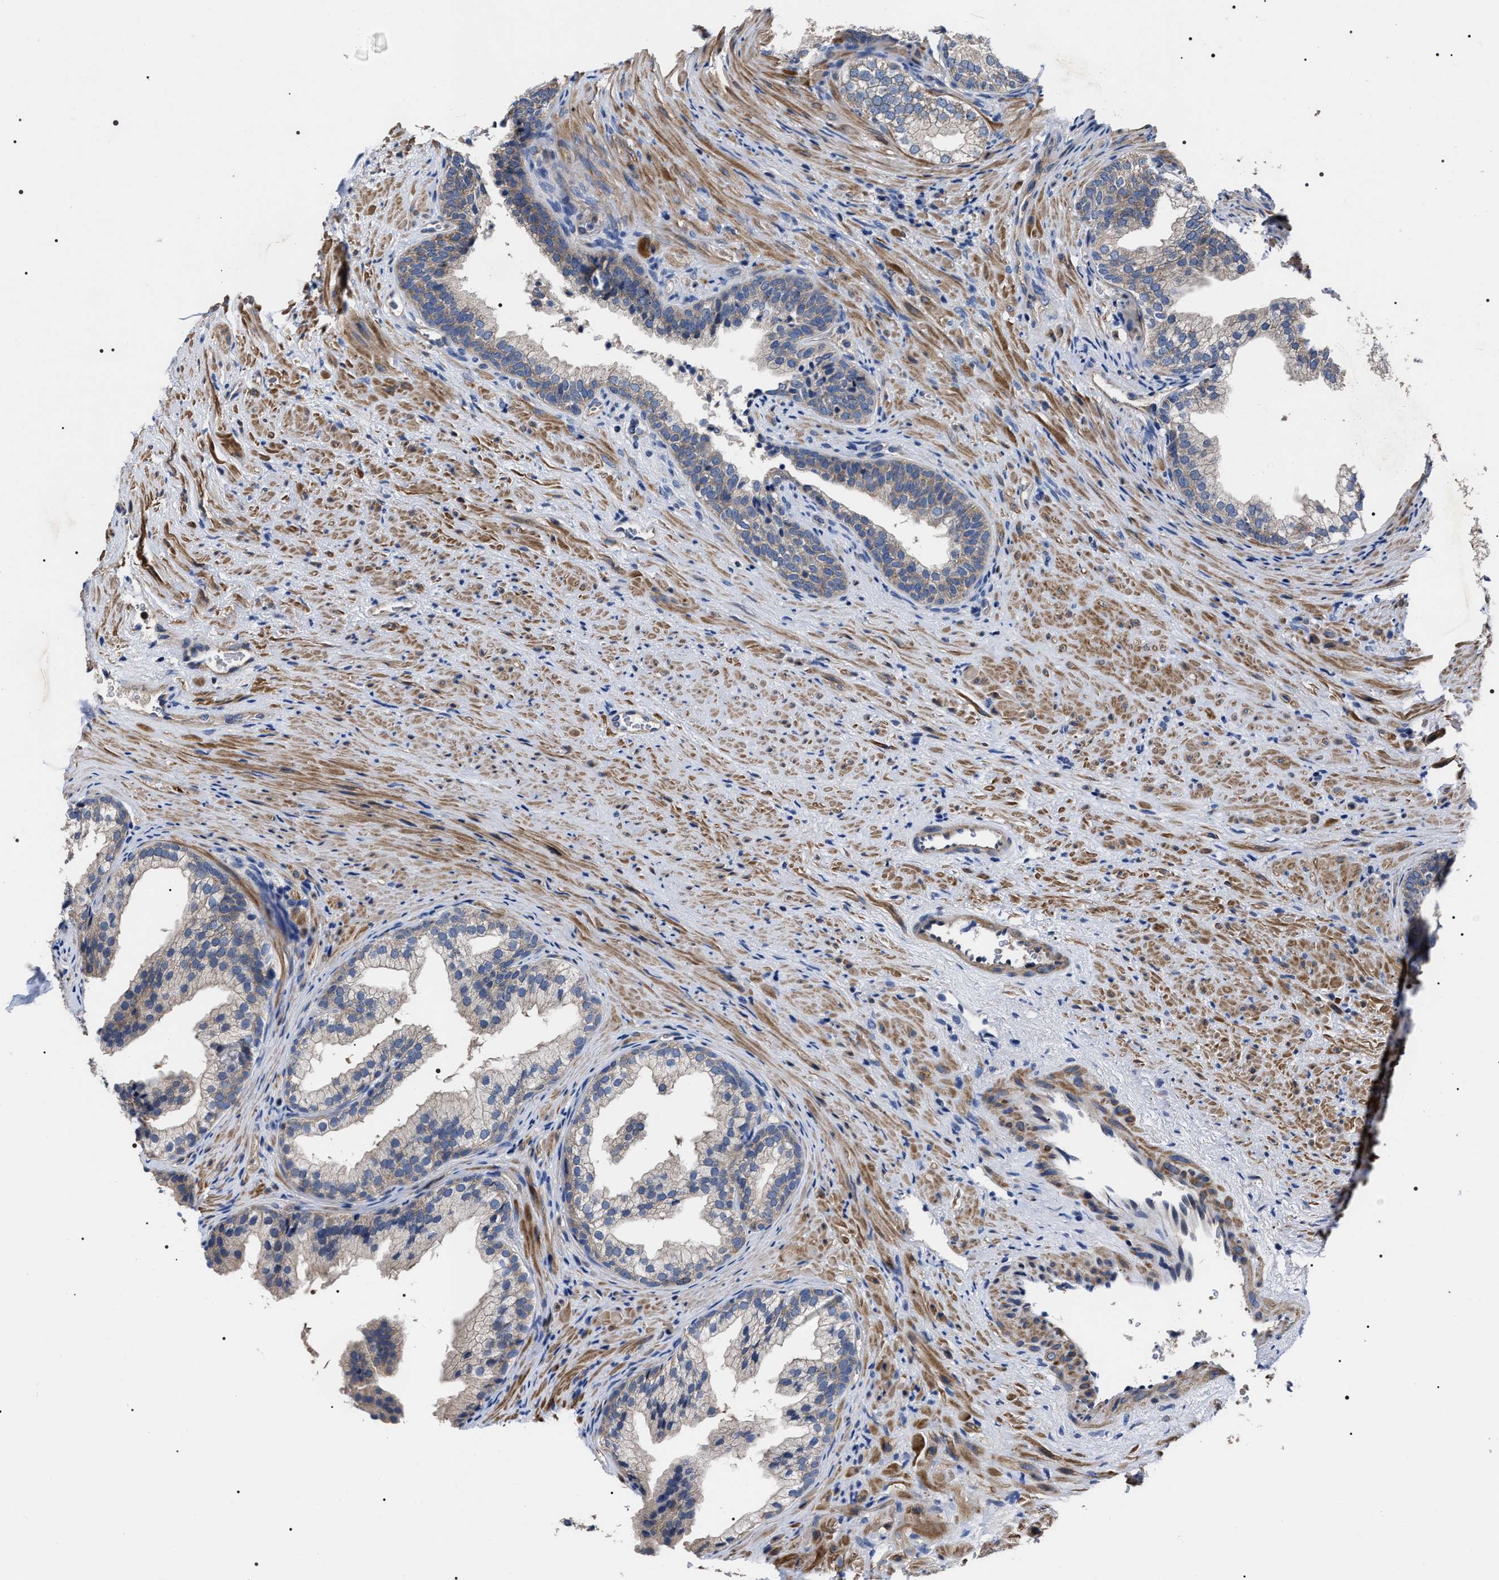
{"staining": {"intensity": "weak", "quantity": "25%-75%", "location": "cytoplasmic/membranous"}, "tissue": "prostate", "cell_type": "Glandular cells", "image_type": "normal", "snomed": [{"axis": "morphology", "description": "Normal tissue, NOS"}, {"axis": "topography", "description": "Prostate"}], "caption": "A brown stain labels weak cytoplasmic/membranous staining of a protein in glandular cells of benign prostate.", "gene": "MIS18A", "patient": {"sex": "male", "age": 76}}